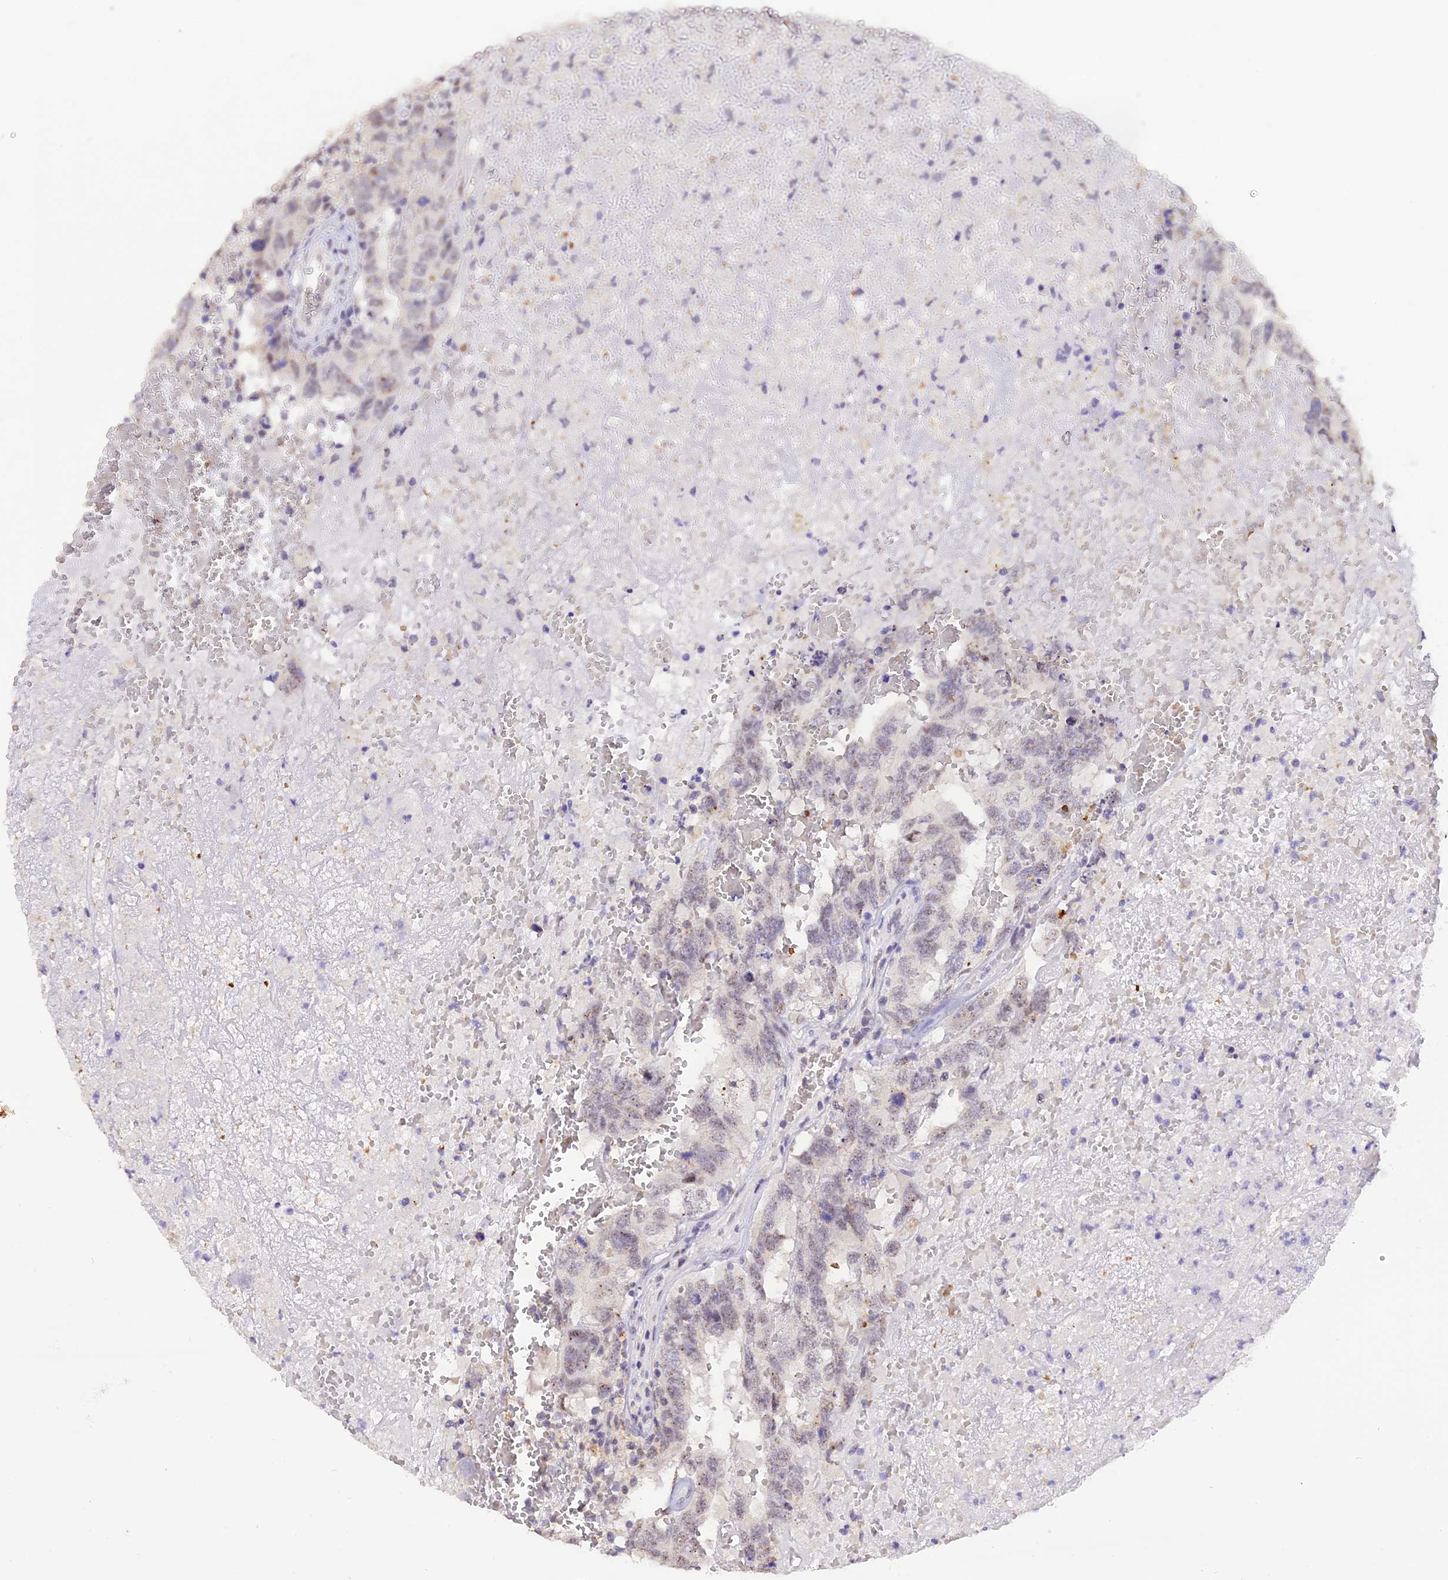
{"staining": {"intensity": "negative", "quantity": "none", "location": "none"}, "tissue": "testis cancer", "cell_type": "Tumor cells", "image_type": "cancer", "snomed": [{"axis": "morphology", "description": "Carcinoma, Embryonal, NOS"}, {"axis": "topography", "description": "Testis"}], "caption": "IHC histopathology image of human testis cancer (embryonal carcinoma) stained for a protein (brown), which displays no staining in tumor cells.", "gene": "AHSP", "patient": {"sex": "male", "age": 45}}